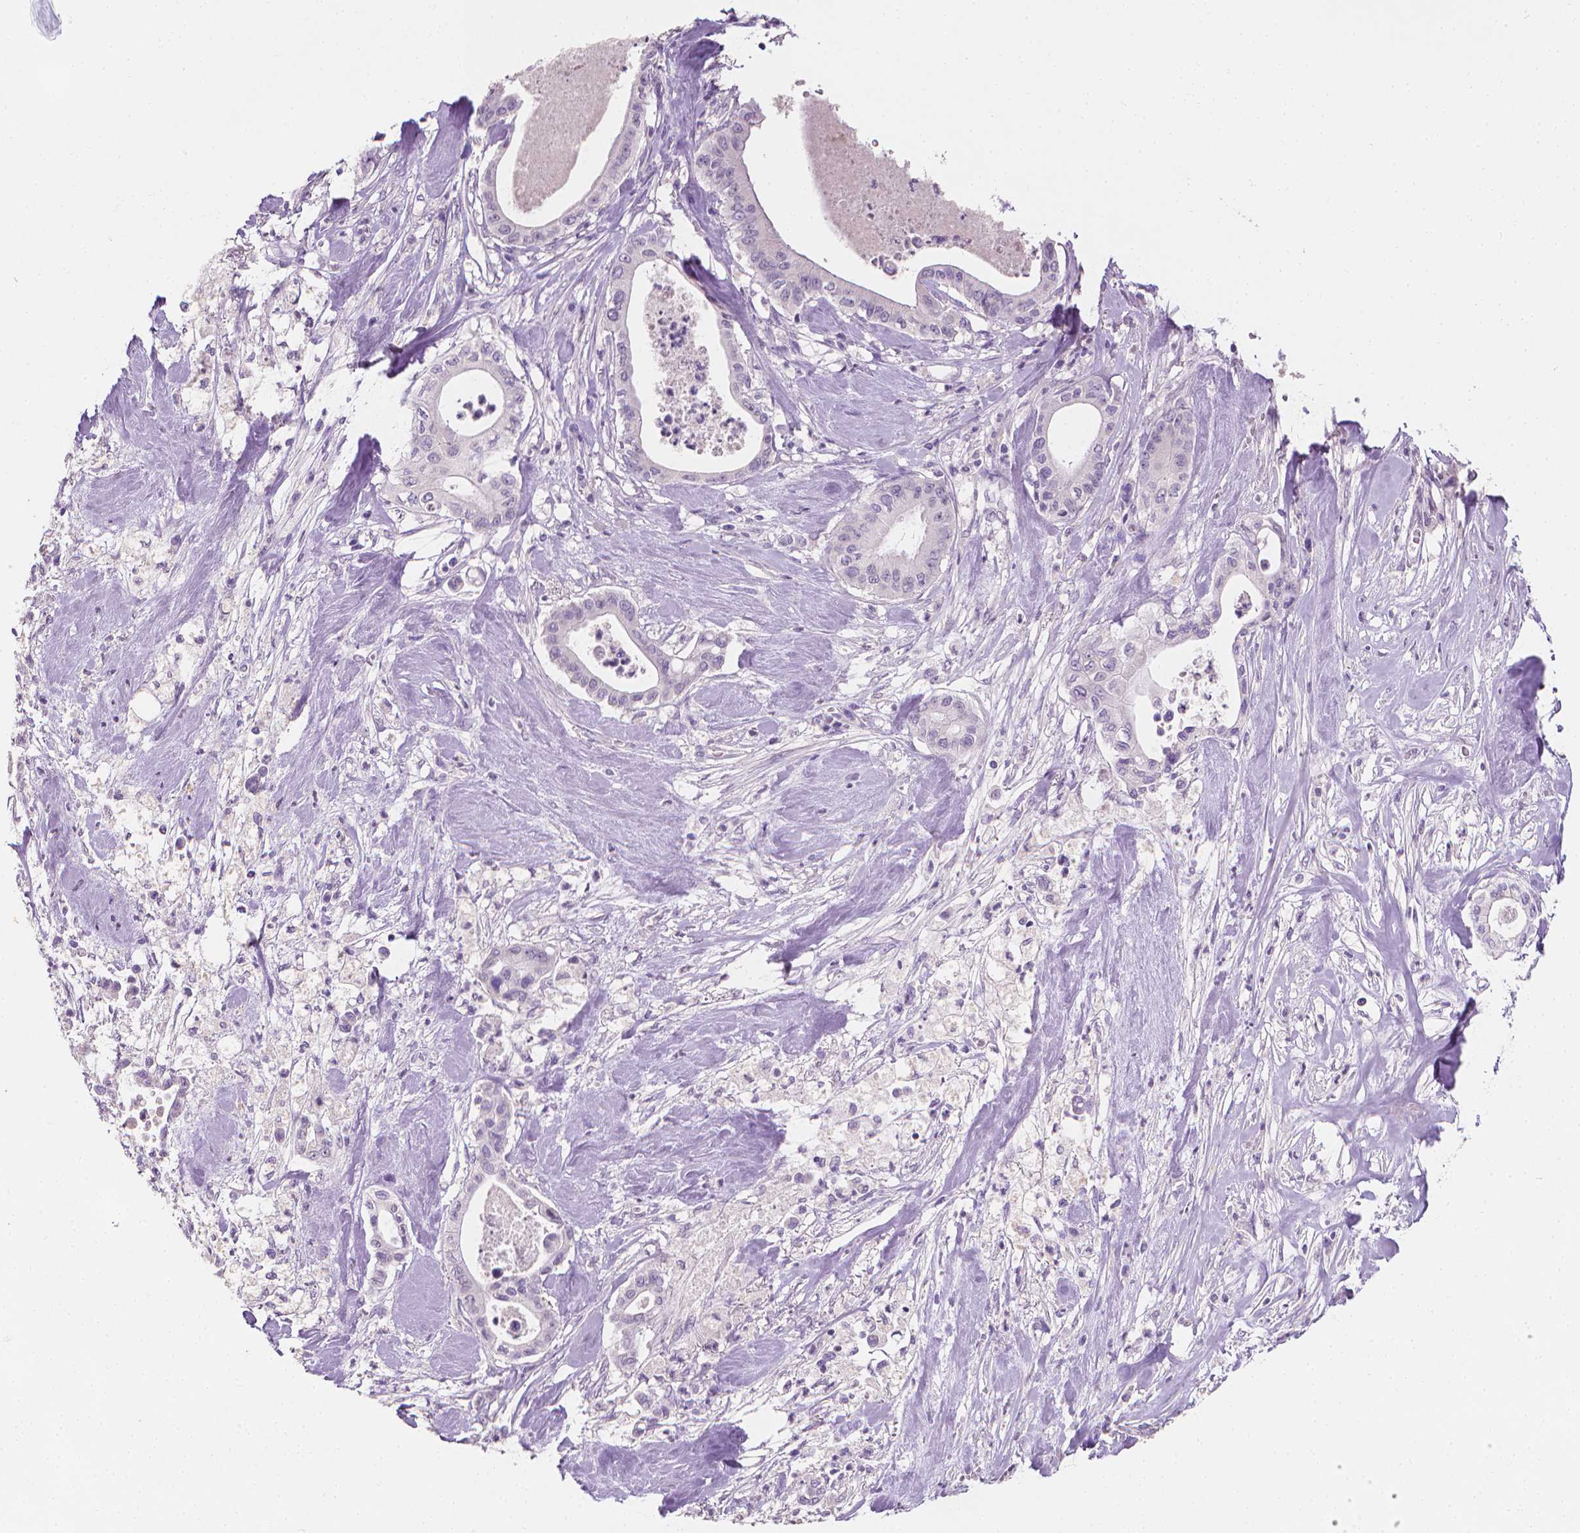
{"staining": {"intensity": "negative", "quantity": "none", "location": "none"}, "tissue": "pancreatic cancer", "cell_type": "Tumor cells", "image_type": "cancer", "snomed": [{"axis": "morphology", "description": "Adenocarcinoma, NOS"}, {"axis": "topography", "description": "Pancreas"}], "caption": "IHC histopathology image of human pancreatic cancer stained for a protein (brown), which exhibits no positivity in tumor cells.", "gene": "FASN", "patient": {"sex": "male", "age": 71}}